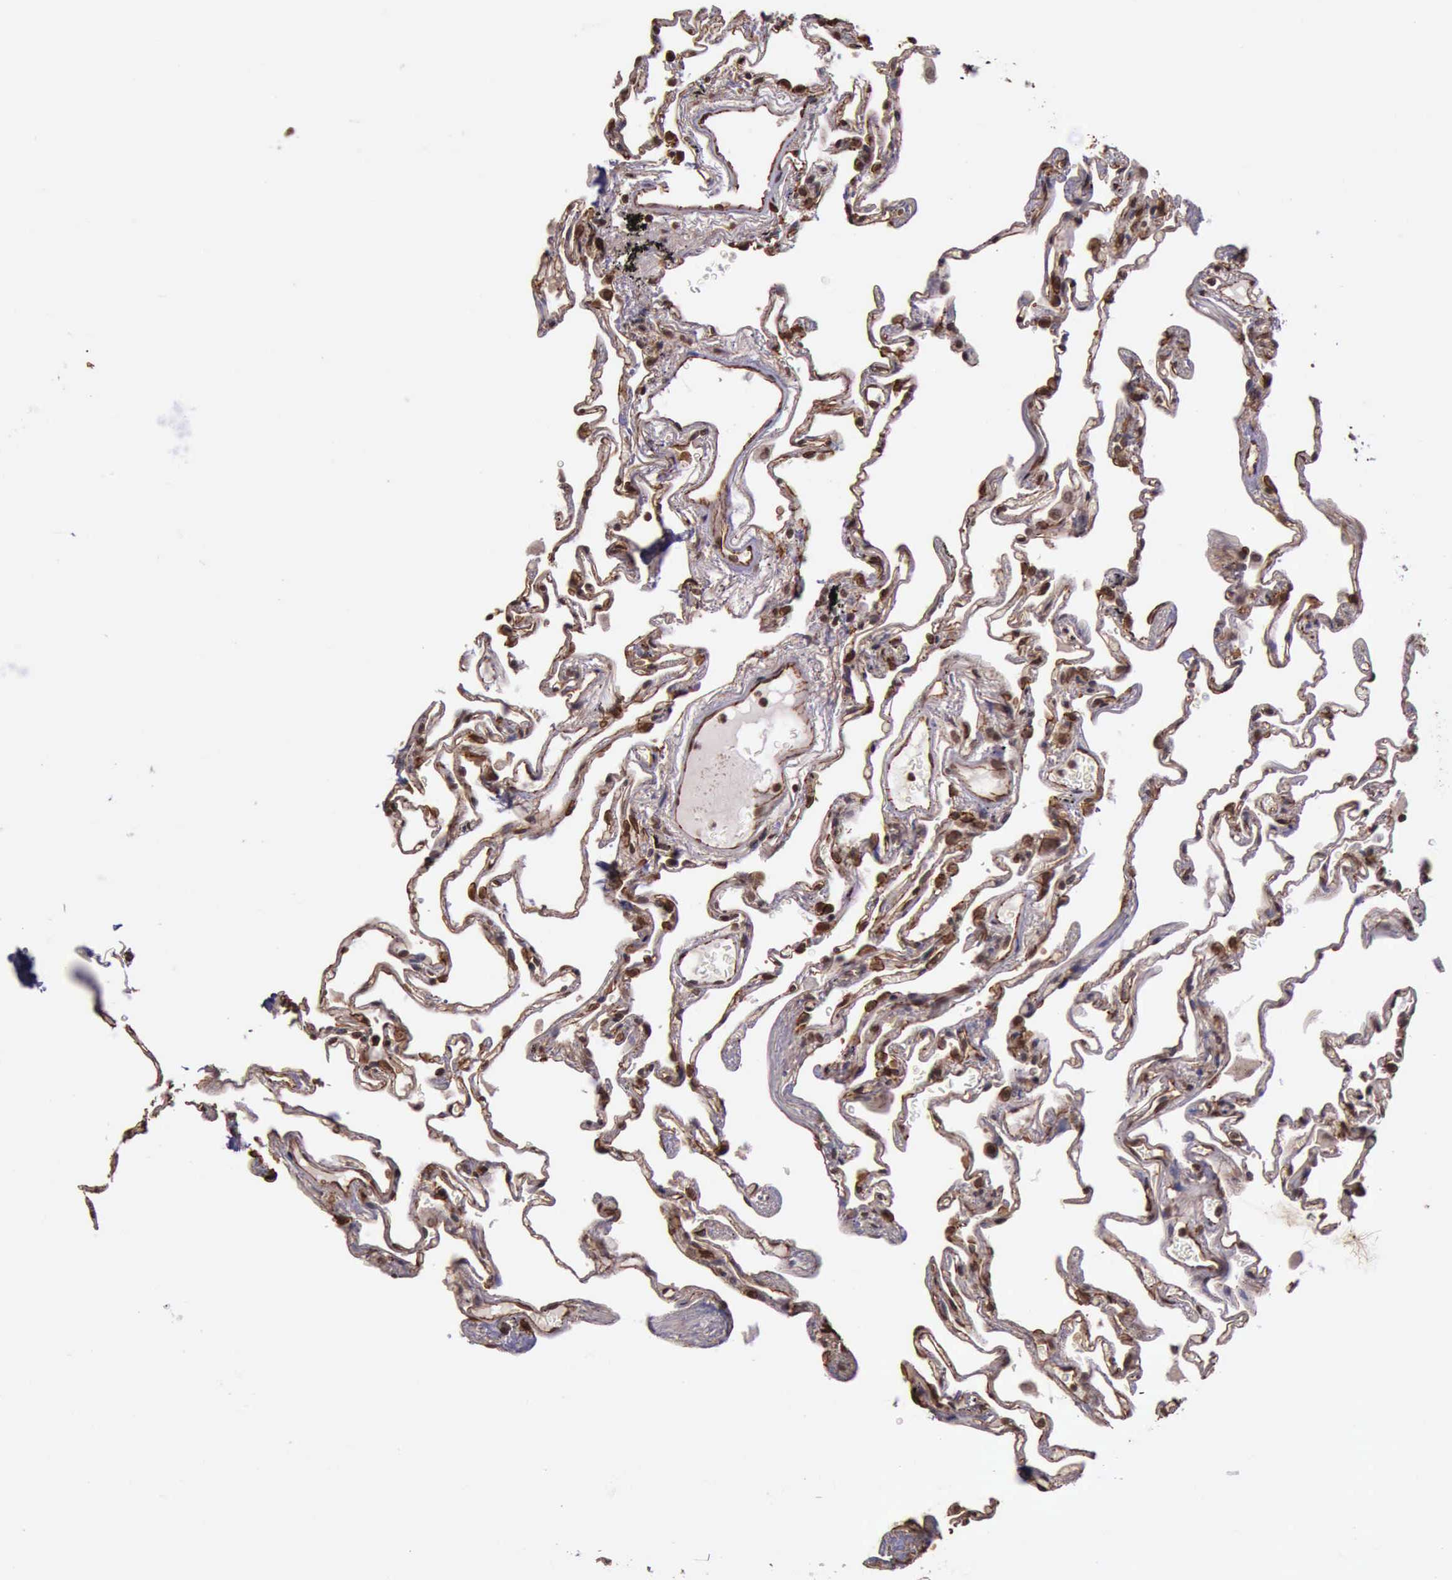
{"staining": {"intensity": "strong", "quantity": "25%-75%", "location": "cytoplasmic/membranous"}, "tissue": "lung", "cell_type": "Alveolar cells", "image_type": "normal", "snomed": [{"axis": "morphology", "description": "Normal tissue, NOS"}, {"axis": "morphology", "description": "Inflammation, NOS"}, {"axis": "topography", "description": "Lung"}], "caption": "This photomicrograph demonstrates normal lung stained with IHC to label a protein in brown. The cytoplasmic/membranous of alveolar cells show strong positivity for the protein. Nuclei are counter-stained blue.", "gene": "CTNNB1", "patient": {"sex": "male", "age": 69}}